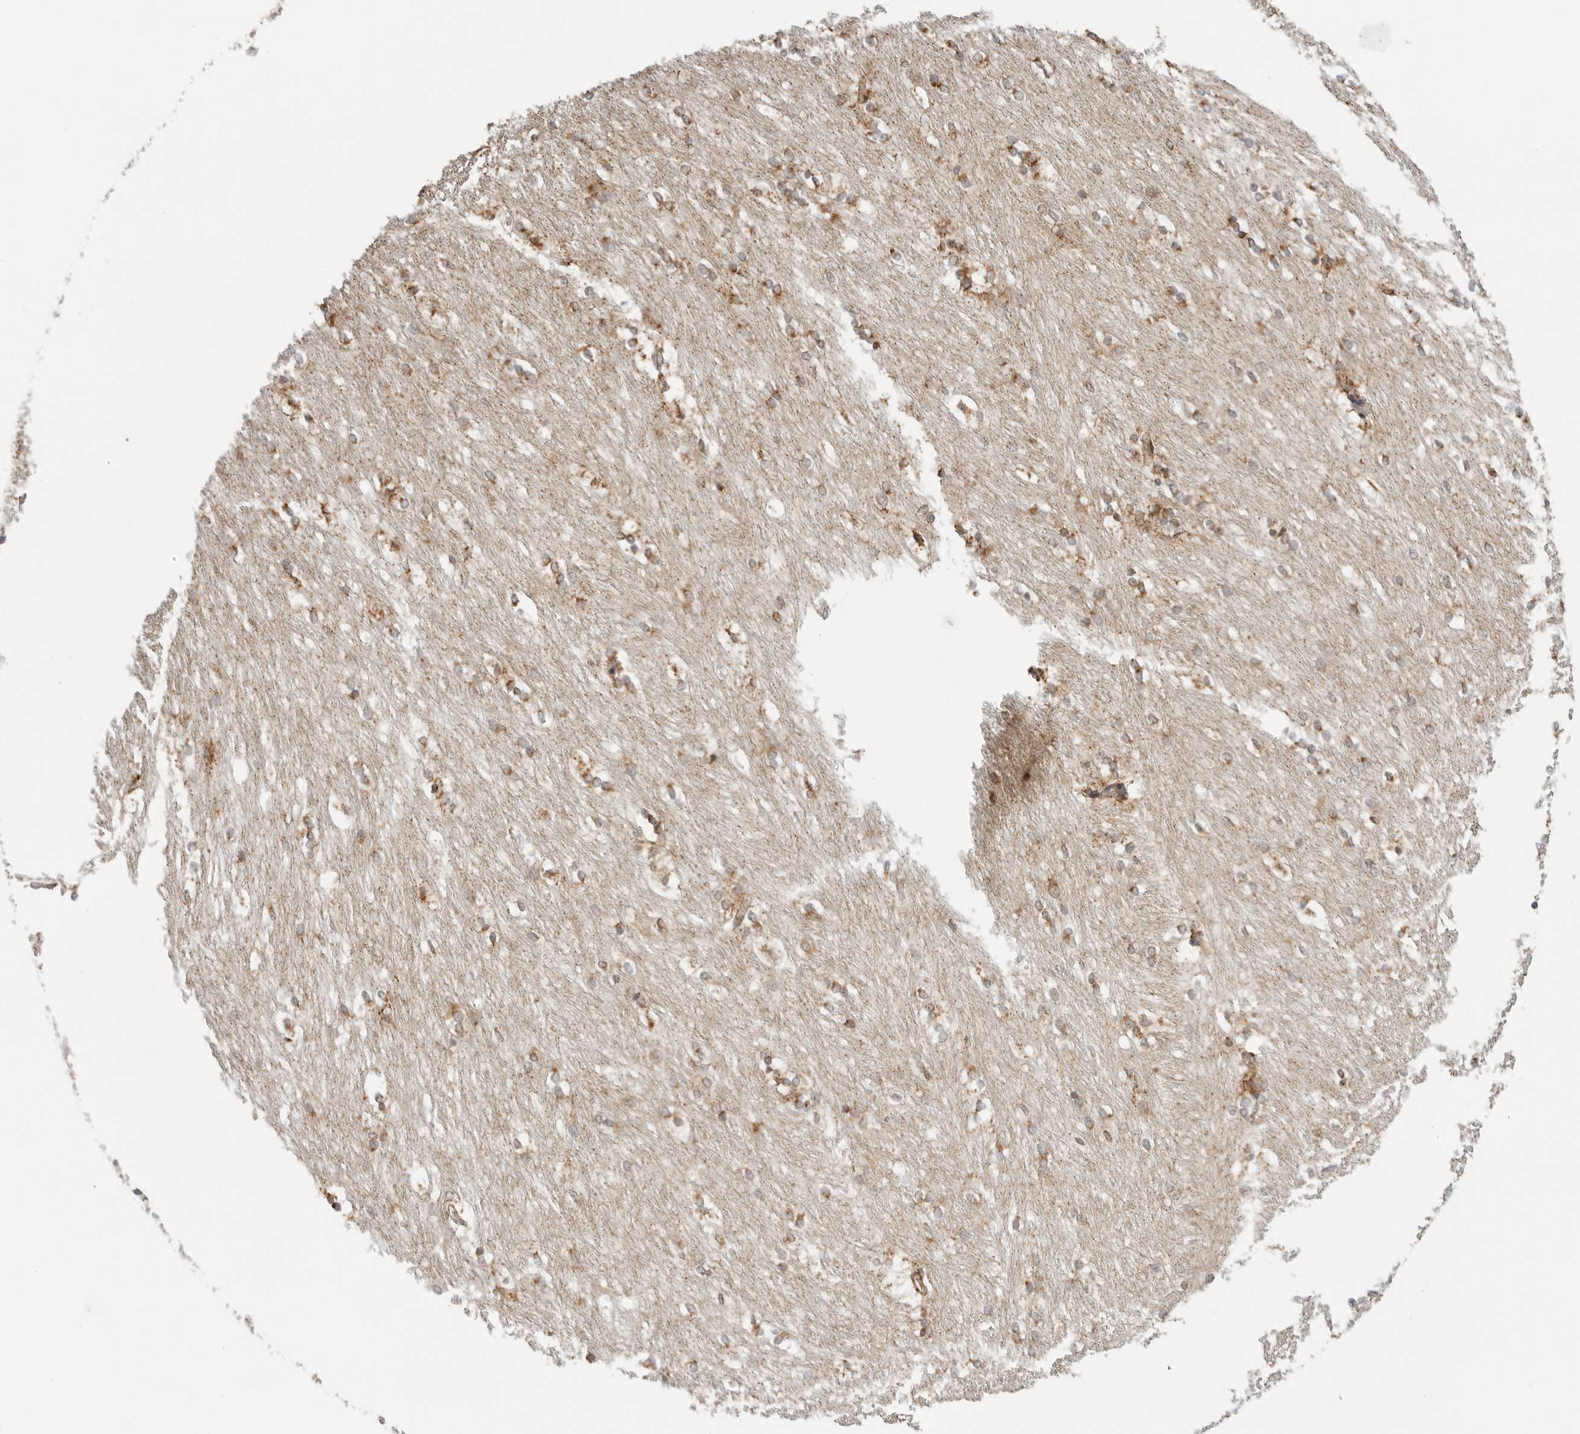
{"staining": {"intensity": "moderate", "quantity": "25%-75%", "location": "cytoplasmic/membranous"}, "tissue": "caudate", "cell_type": "Glial cells", "image_type": "normal", "snomed": [{"axis": "morphology", "description": "Normal tissue, NOS"}, {"axis": "topography", "description": "Lateral ventricle wall"}], "caption": "This is a photomicrograph of immunohistochemistry (IHC) staining of unremarkable caudate, which shows moderate staining in the cytoplasmic/membranous of glial cells.", "gene": "POLR3GL", "patient": {"sex": "female", "age": 19}}